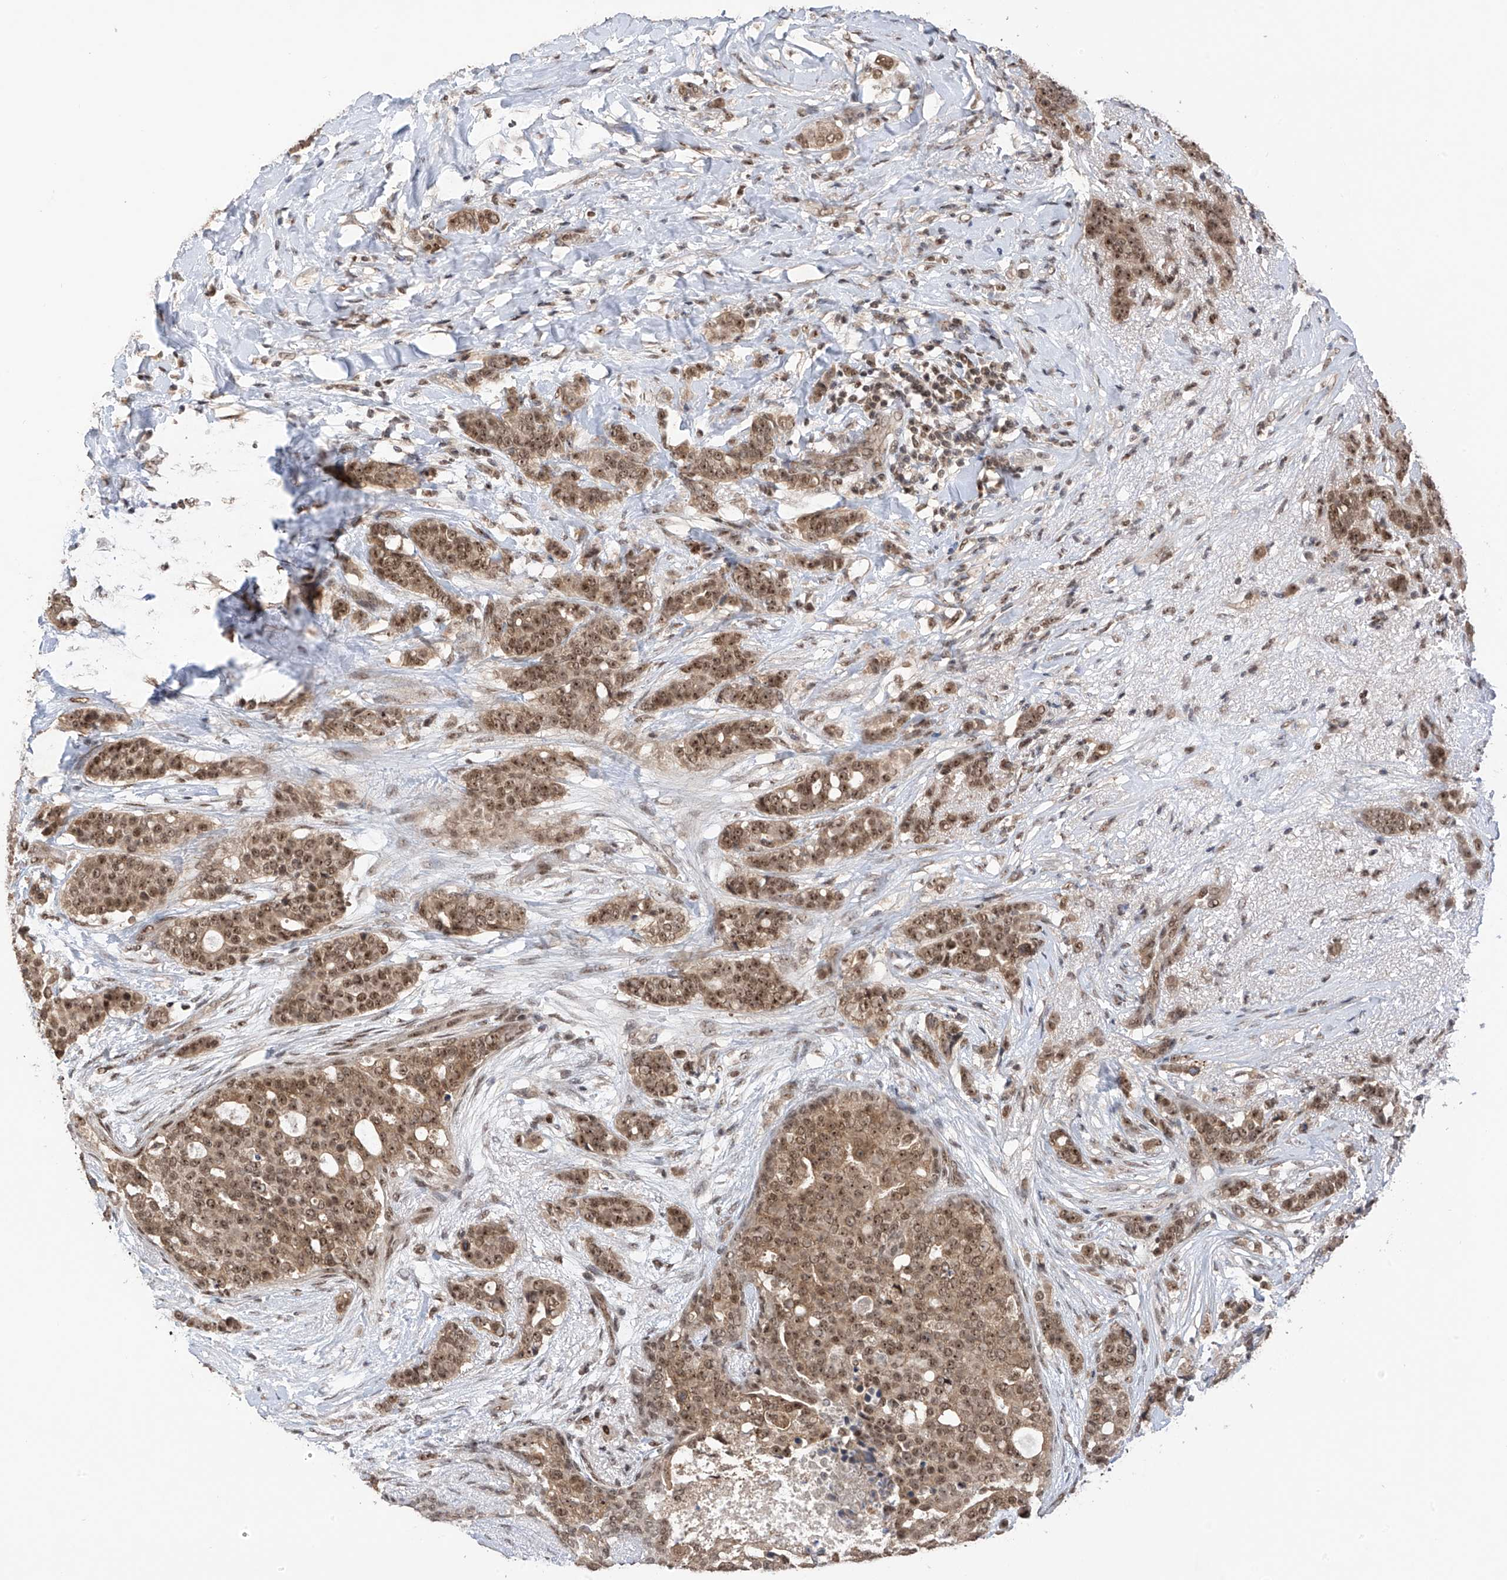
{"staining": {"intensity": "moderate", "quantity": ">75%", "location": "nuclear"}, "tissue": "breast cancer", "cell_type": "Tumor cells", "image_type": "cancer", "snomed": [{"axis": "morphology", "description": "Lobular carcinoma"}, {"axis": "topography", "description": "Breast"}], "caption": "Brown immunohistochemical staining in human breast cancer displays moderate nuclear staining in about >75% of tumor cells.", "gene": "RPAIN", "patient": {"sex": "female", "age": 51}}